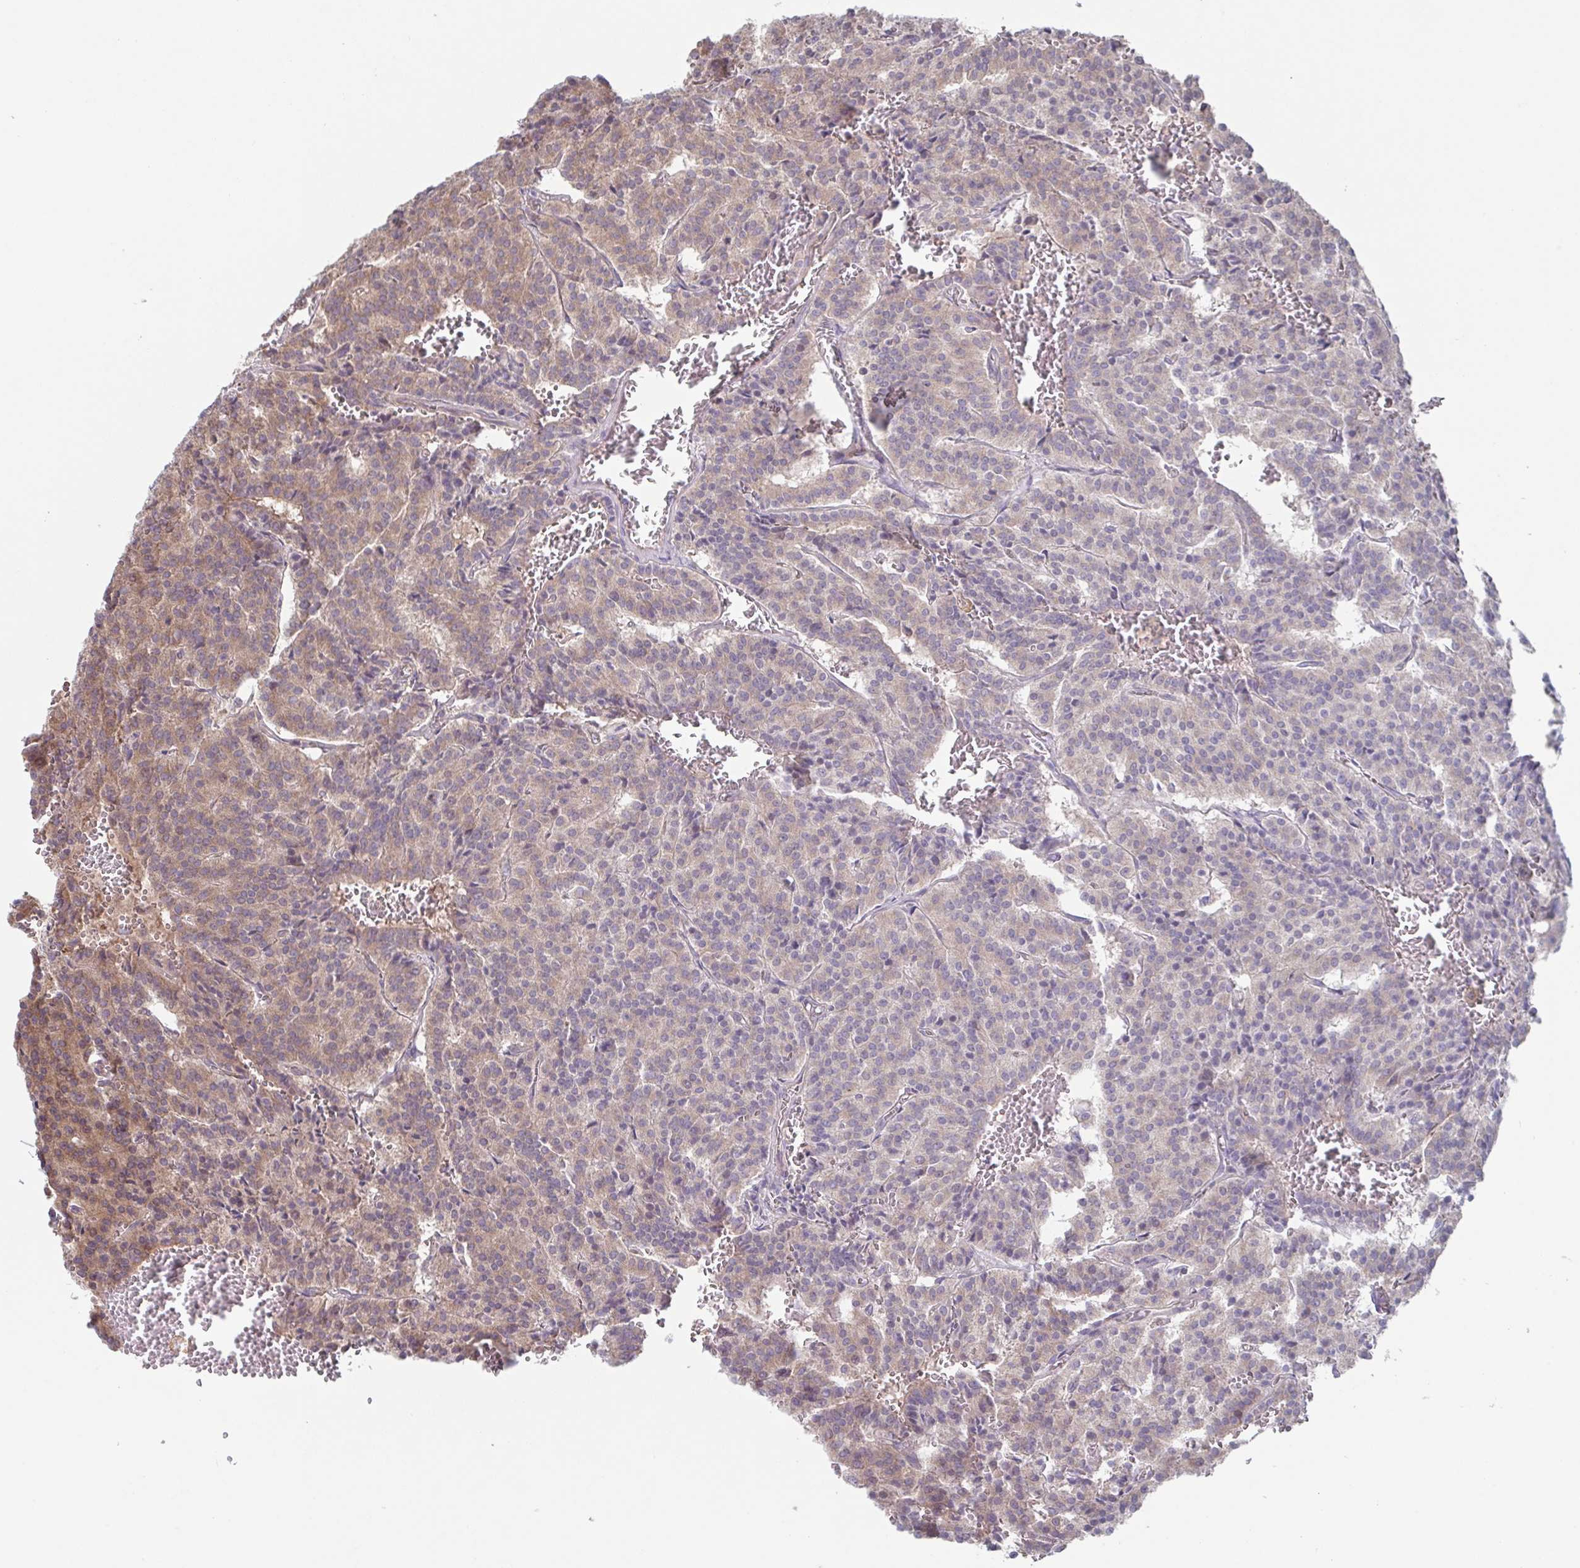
{"staining": {"intensity": "weak", "quantity": "25%-75%", "location": "cytoplasmic/membranous"}, "tissue": "carcinoid", "cell_type": "Tumor cells", "image_type": "cancer", "snomed": [{"axis": "morphology", "description": "Carcinoid, malignant, NOS"}, {"axis": "topography", "description": "Lung"}], "caption": "Immunohistochemical staining of carcinoid (malignant) displays low levels of weak cytoplasmic/membranous protein expression in about 25%-75% of tumor cells.", "gene": "COPB1", "patient": {"sex": "male", "age": 70}}